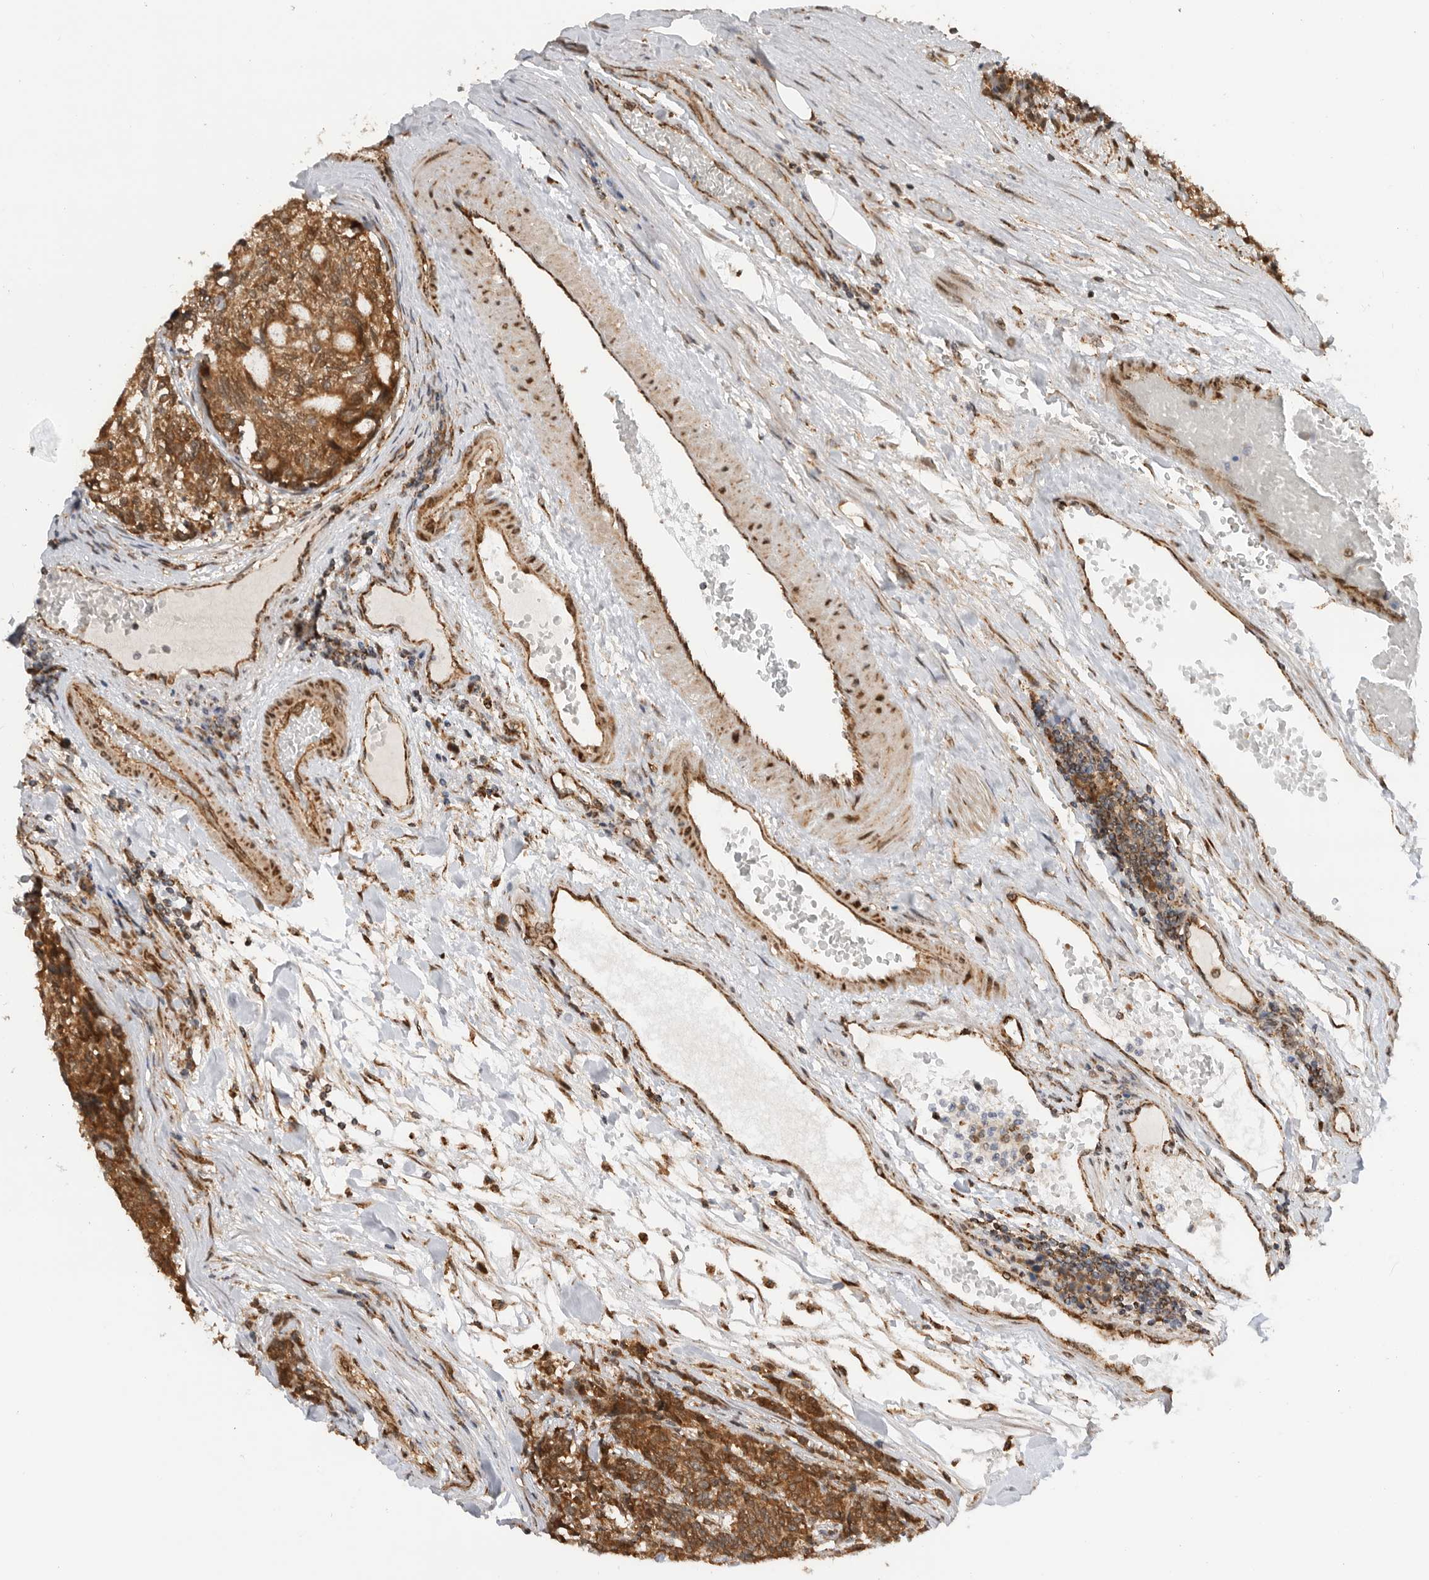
{"staining": {"intensity": "strong", "quantity": ">75%", "location": "cytoplasmic/membranous"}, "tissue": "carcinoid", "cell_type": "Tumor cells", "image_type": "cancer", "snomed": [{"axis": "morphology", "description": "Carcinoid, malignant, NOS"}, {"axis": "topography", "description": "Pancreas"}], "caption": "A brown stain labels strong cytoplasmic/membranous staining of a protein in human carcinoid (malignant) tumor cells.", "gene": "DCAF8", "patient": {"sex": "female", "age": 54}}